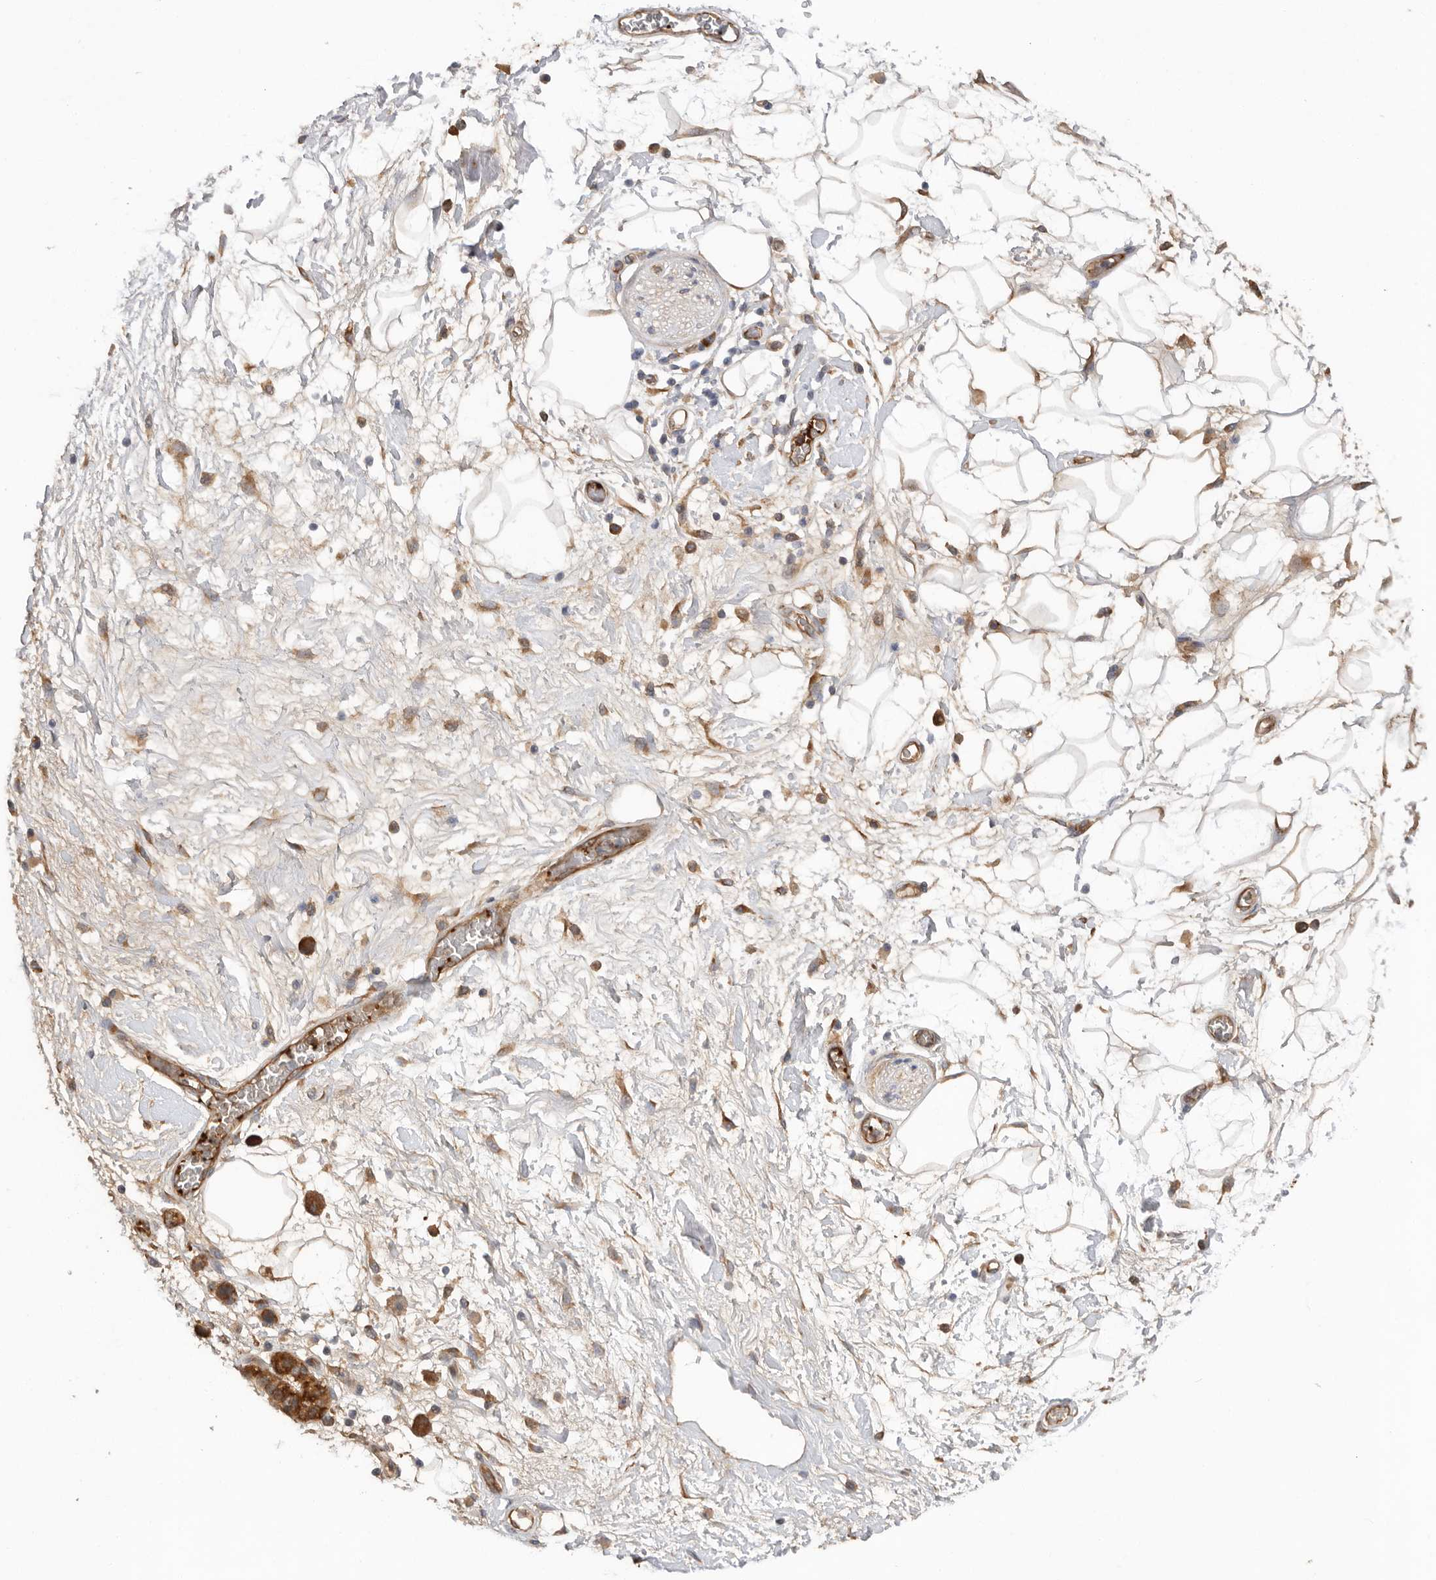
{"staining": {"intensity": "negative", "quantity": "none", "location": "none"}, "tissue": "adipose tissue", "cell_type": "Adipocytes", "image_type": "normal", "snomed": [{"axis": "morphology", "description": "Normal tissue, NOS"}, {"axis": "morphology", "description": "Adenocarcinoma, NOS"}, {"axis": "topography", "description": "Duodenum"}, {"axis": "topography", "description": "Peripheral nerve tissue"}], "caption": "Immunohistochemistry photomicrograph of unremarkable adipose tissue: human adipose tissue stained with DAB demonstrates no significant protein positivity in adipocytes.", "gene": "CDC42BPB", "patient": {"sex": "female", "age": 60}}